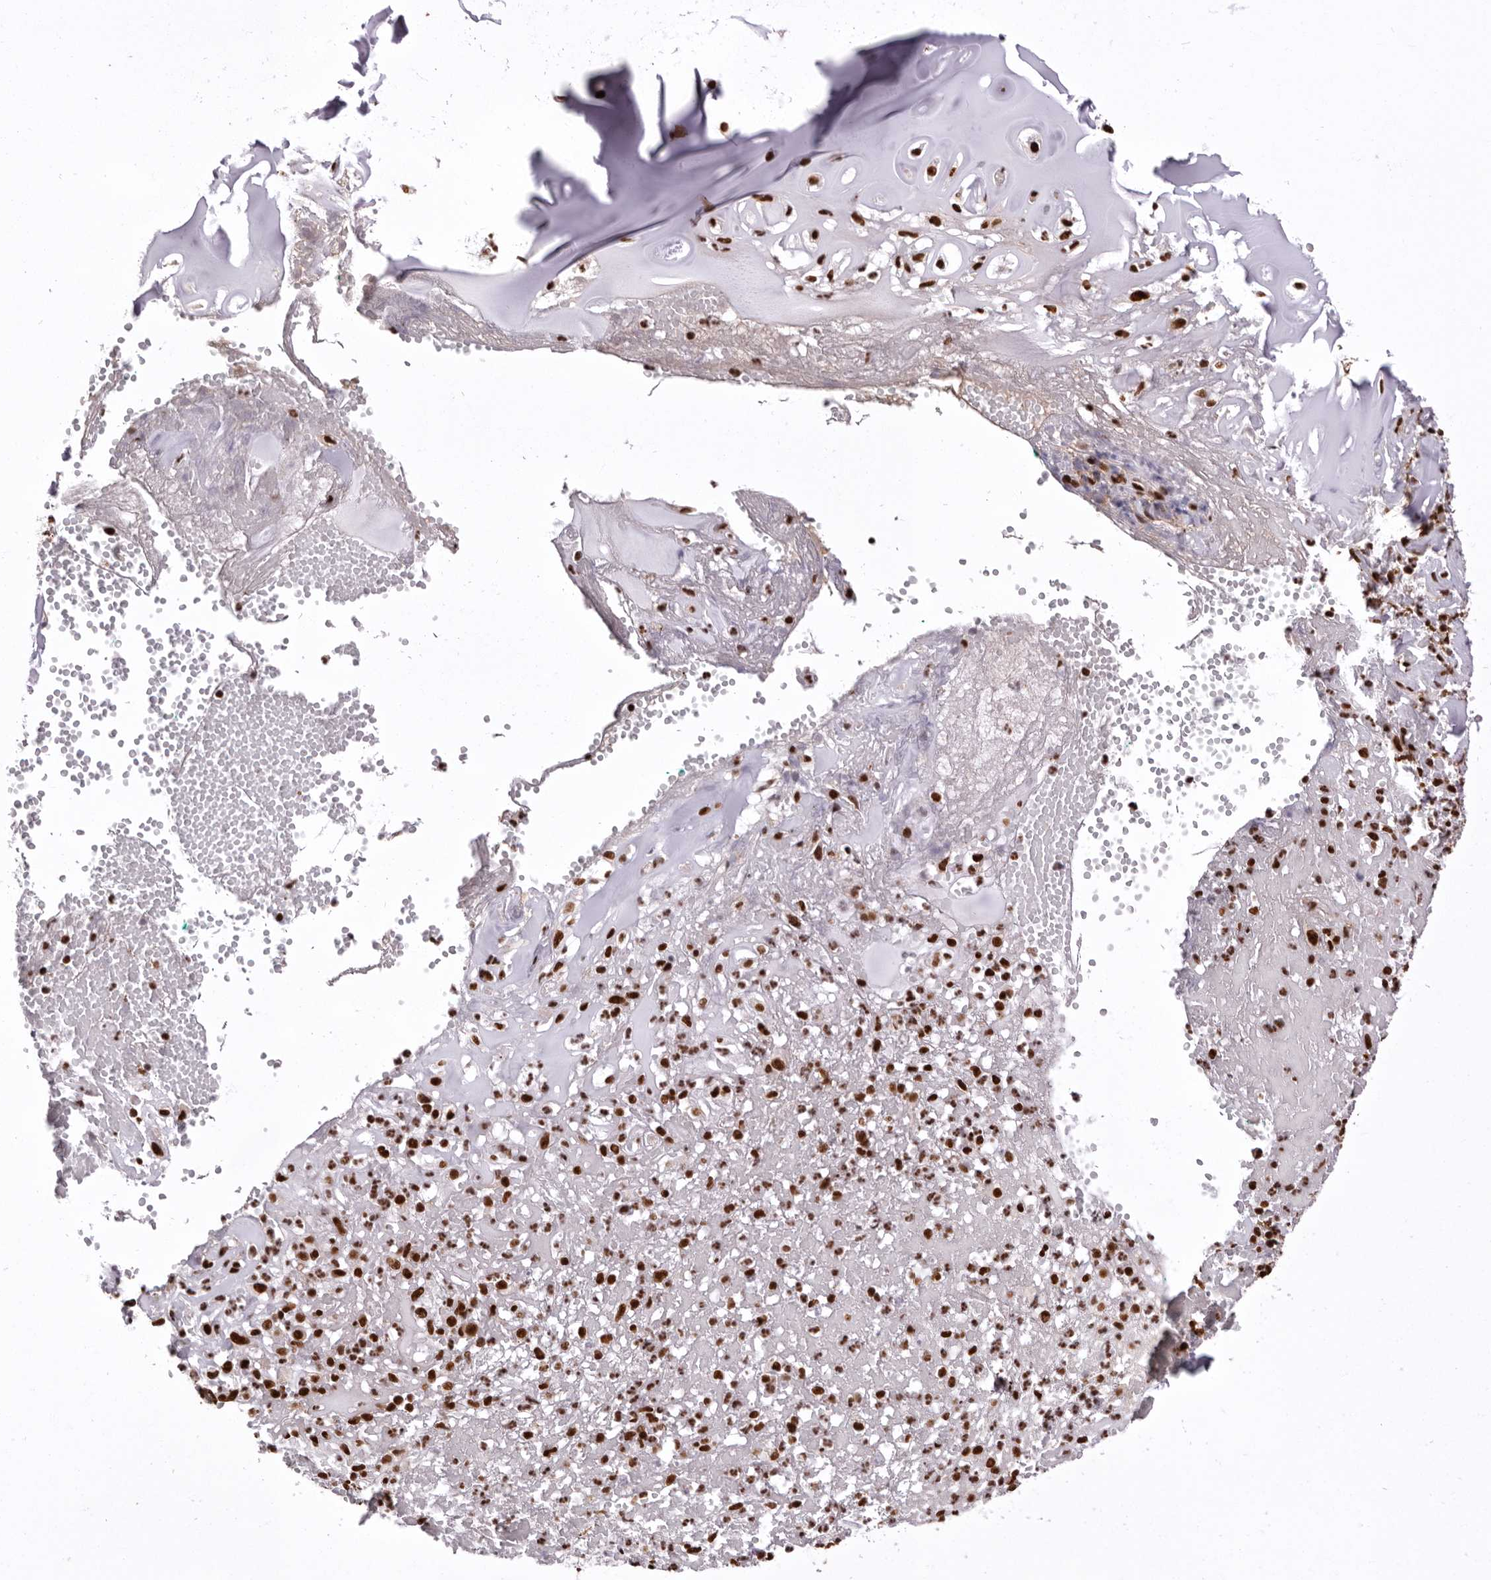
{"staining": {"intensity": "strong", "quantity": ">75%", "location": "nuclear"}, "tissue": "adipose tissue", "cell_type": "Adipocytes", "image_type": "normal", "snomed": [{"axis": "morphology", "description": "Normal tissue, NOS"}, {"axis": "morphology", "description": "Basal cell carcinoma"}, {"axis": "topography", "description": "Cartilage tissue"}, {"axis": "topography", "description": "Nasopharynx"}, {"axis": "topography", "description": "Oral tissue"}], "caption": "IHC image of benign adipose tissue: human adipose tissue stained using IHC demonstrates high levels of strong protein expression localized specifically in the nuclear of adipocytes, appearing as a nuclear brown color.", "gene": "CHTOP", "patient": {"sex": "female", "age": 77}}